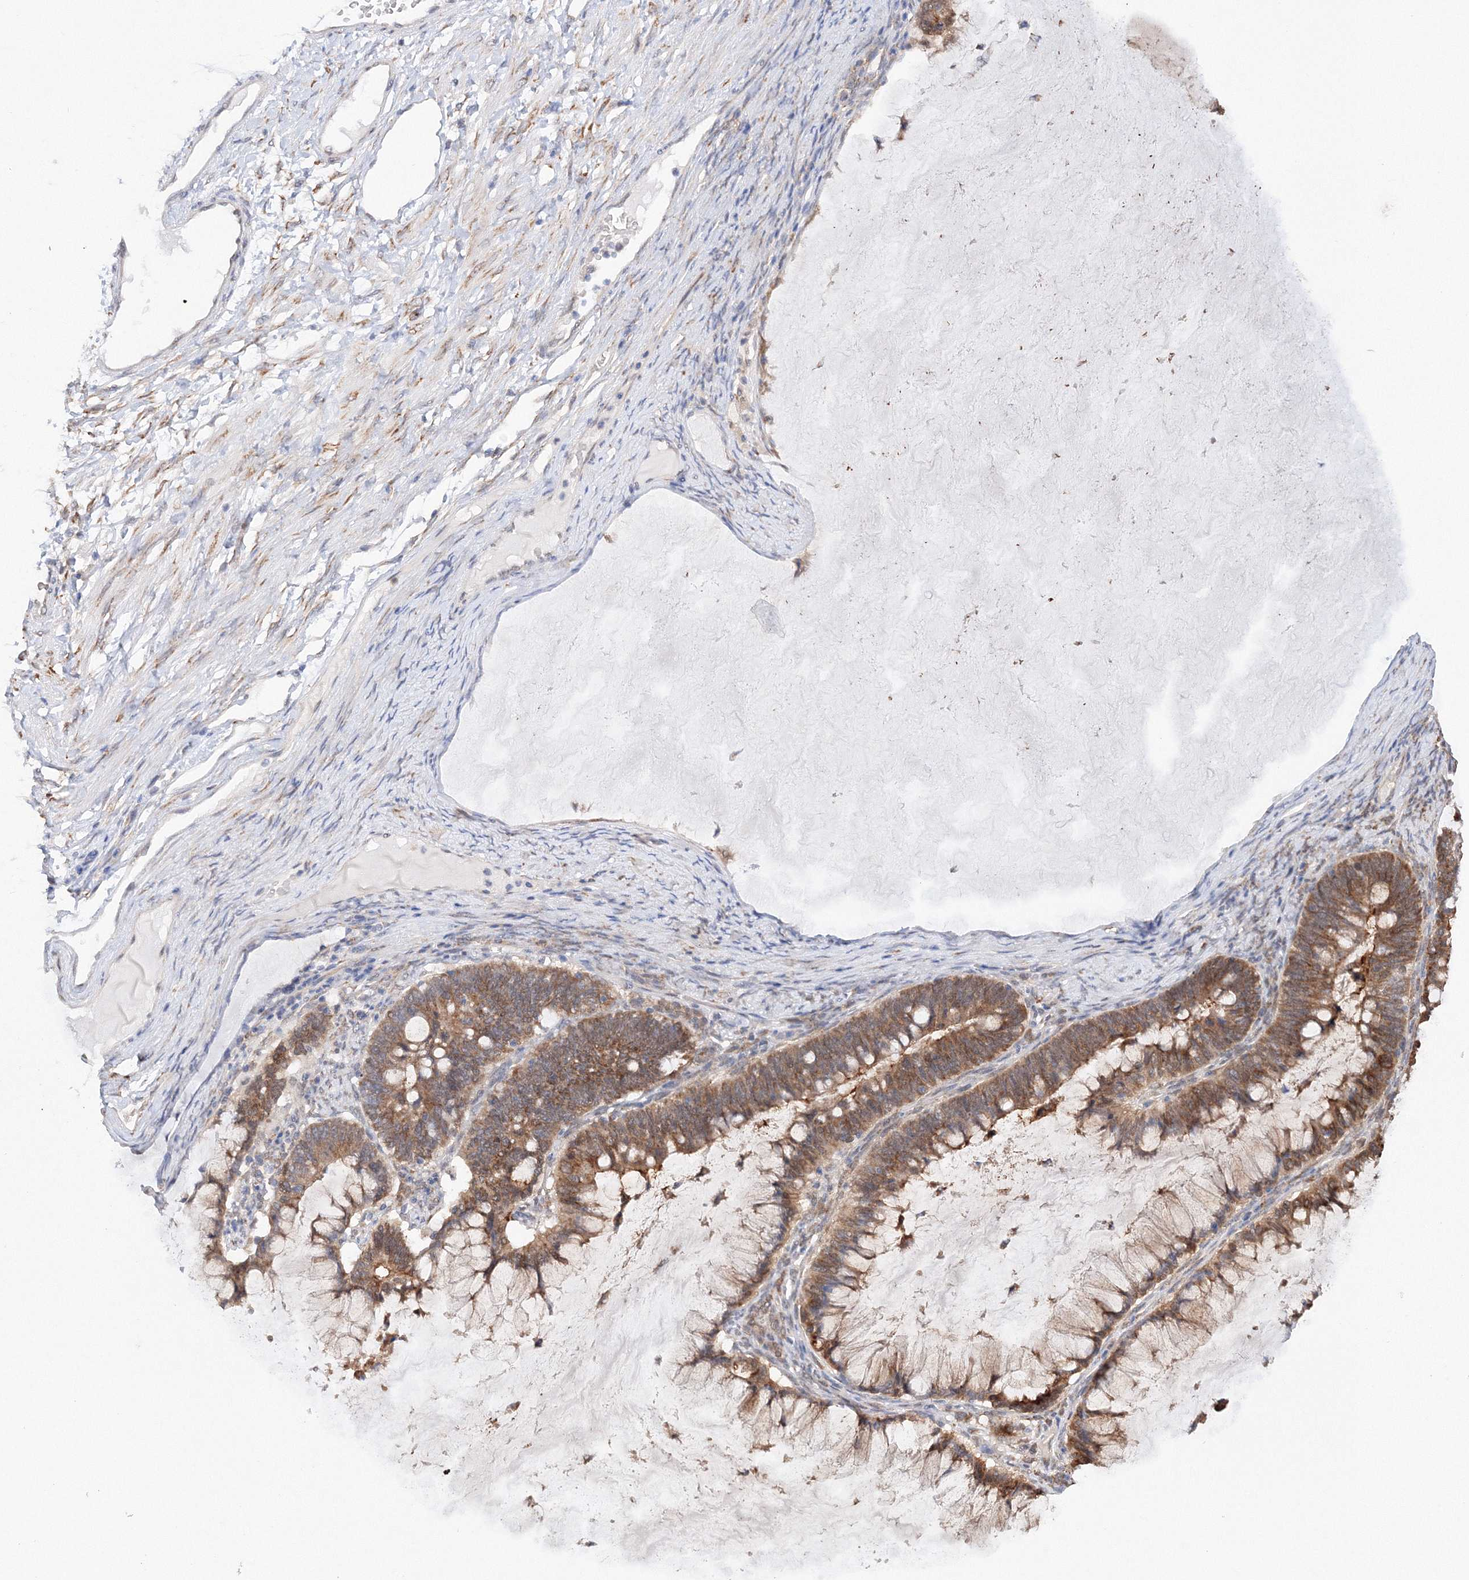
{"staining": {"intensity": "moderate", "quantity": ">75%", "location": "cytoplasmic/membranous"}, "tissue": "ovarian cancer", "cell_type": "Tumor cells", "image_type": "cancer", "snomed": [{"axis": "morphology", "description": "Cystadenocarcinoma, mucinous, NOS"}, {"axis": "topography", "description": "Ovary"}], "caption": "The micrograph reveals a brown stain indicating the presence of a protein in the cytoplasmic/membranous of tumor cells in ovarian cancer.", "gene": "DIS3L2", "patient": {"sex": "female", "age": 61}}